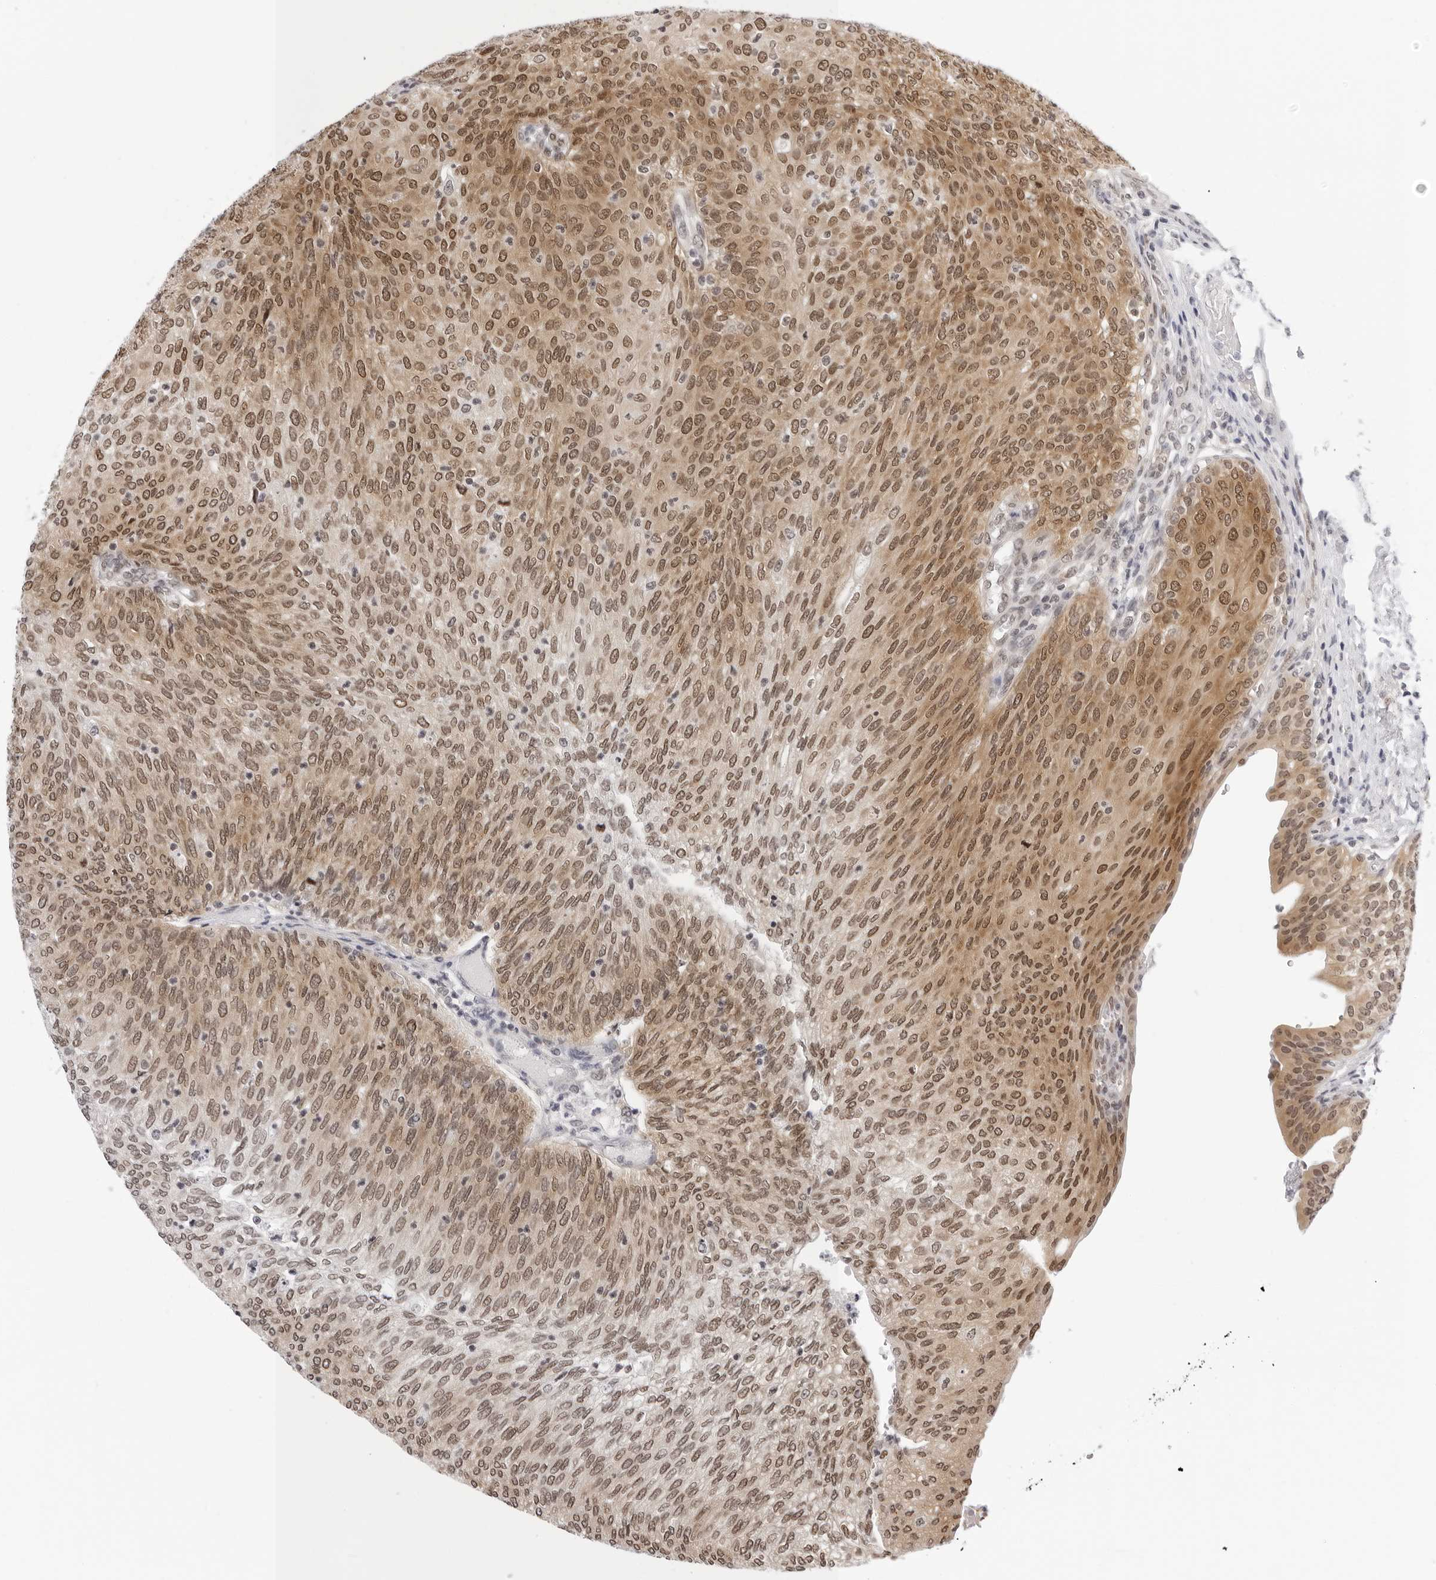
{"staining": {"intensity": "moderate", "quantity": ">75%", "location": "nuclear"}, "tissue": "urothelial cancer", "cell_type": "Tumor cells", "image_type": "cancer", "snomed": [{"axis": "morphology", "description": "Urothelial carcinoma, Low grade"}, {"axis": "topography", "description": "Urinary bladder"}], "caption": "High-magnification brightfield microscopy of urothelial cancer stained with DAB (3,3'-diaminobenzidine) (brown) and counterstained with hematoxylin (blue). tumor cells exhibit moderate nuclear staining is seen in approximately>75% of cells.", "gene": "WDR77", "patient": {"sex": "female", "age": 79}}